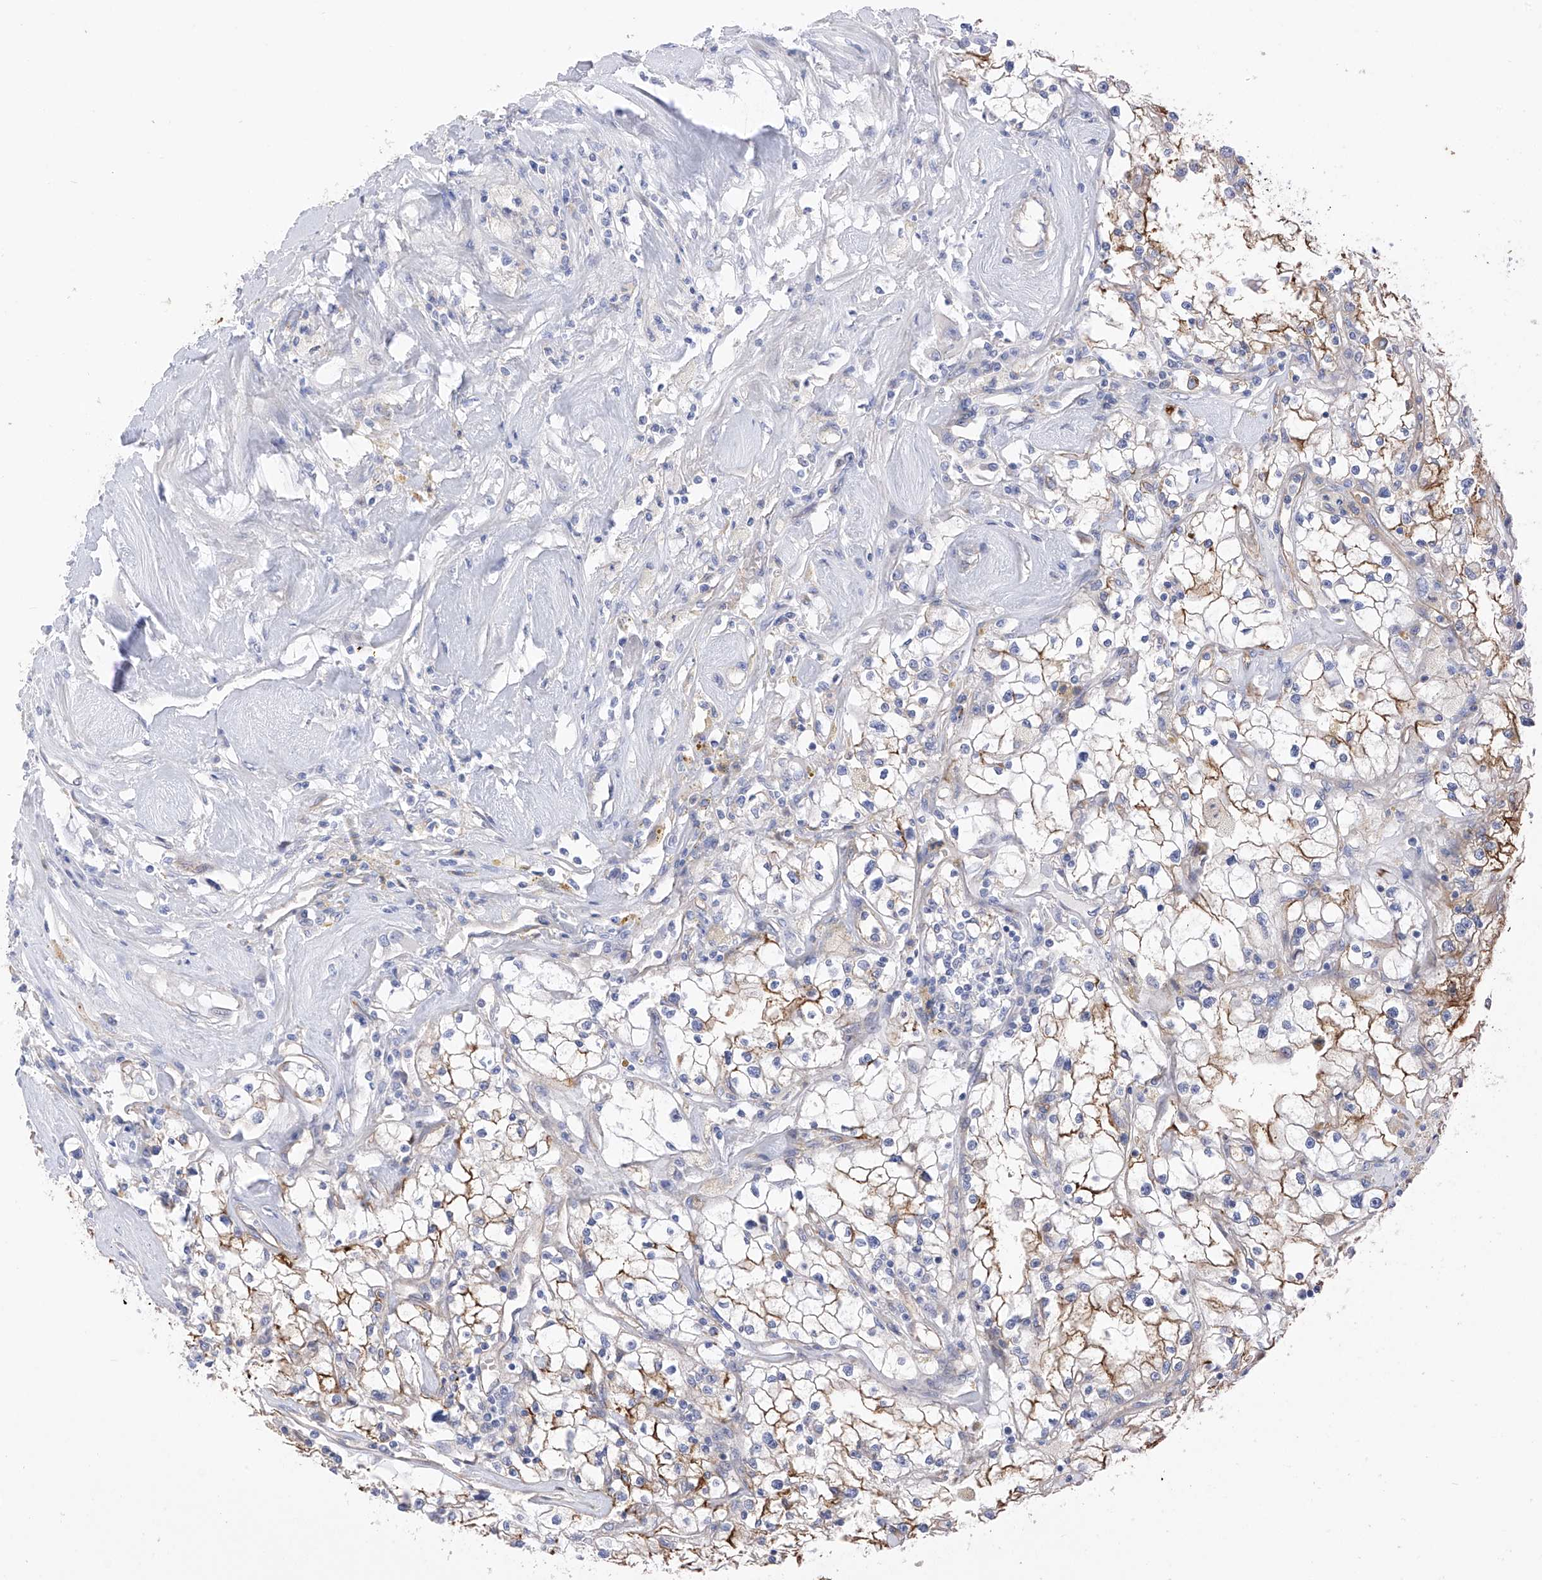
{"staining": {"intensity": "moderate", "quantity": "25%-75%", "location": "cytoplasmic/membranous"}, "tissue": "renal cancer", "cell_type": "Tumor cells", "image_type": "cancer", "snomed": [{"axis": "morphology", "description": "Adenocarcinoma, NOS"}, {"axis": "topography", "description": "Kidney"}], "caption": "Moderate cytoplasmic/membranous staining is present in about 25%-75% of tumor cells in renal adenocarcinoma.", "gene": "ITGA9", "patient": {"sex": "male", "age": 56}}